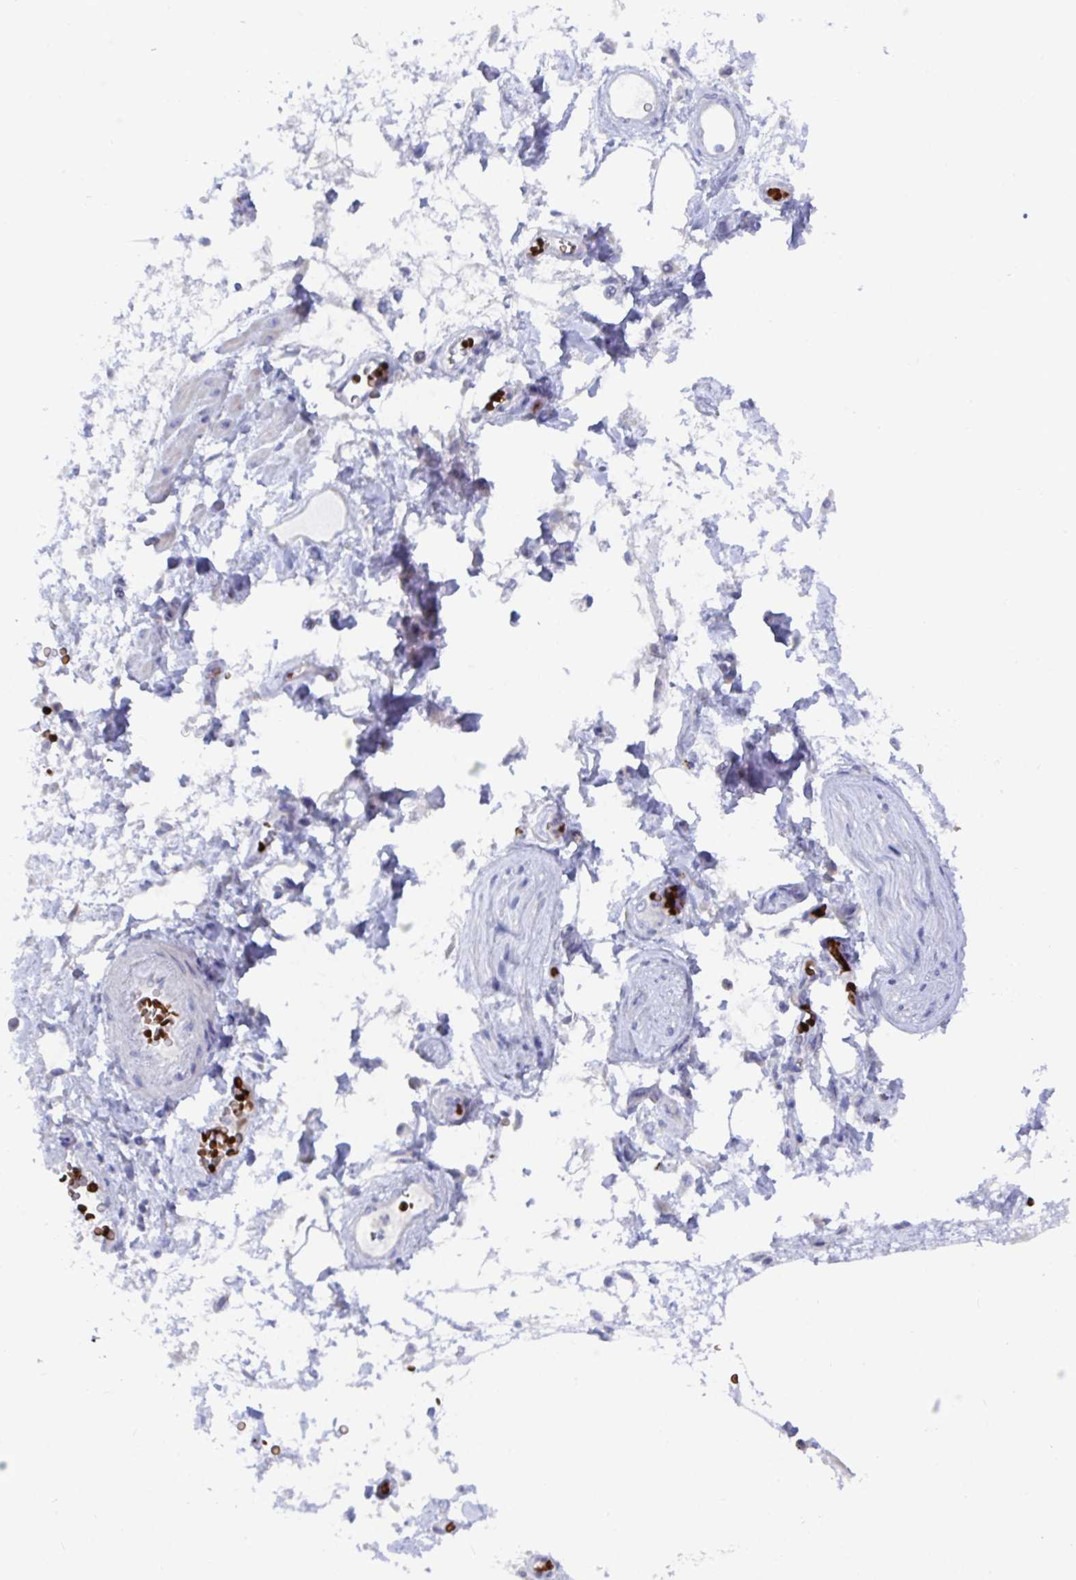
{"staining": {"intensity": "negative", "quantity": "none", "location": "none"}, "tissue": "adipose tissue", "cell_type": "Adipocytes", "image_type": "normal", "snomed": [{"axis": "morphology", "description": "Normal tissue, NOS"}, {"axis": "topography", "description": "Urinary bladder"}, {"axis": "topography", "description": "Peripheral nerve tissue"}], "caption": "This histopathology image is of normal adipose tissue stained with immunohistochemistry to label a protein in brown with the nuclei are counter-stained blue. There is no positivity in adipocytes. The staining is performed using DAB (3,3'-diaminobenzidine) brown chromogen with nuclei counter-stained in using hematoxylin.", "gene": "CLDN8", "patient": {"sex": "female", "age": 60}}